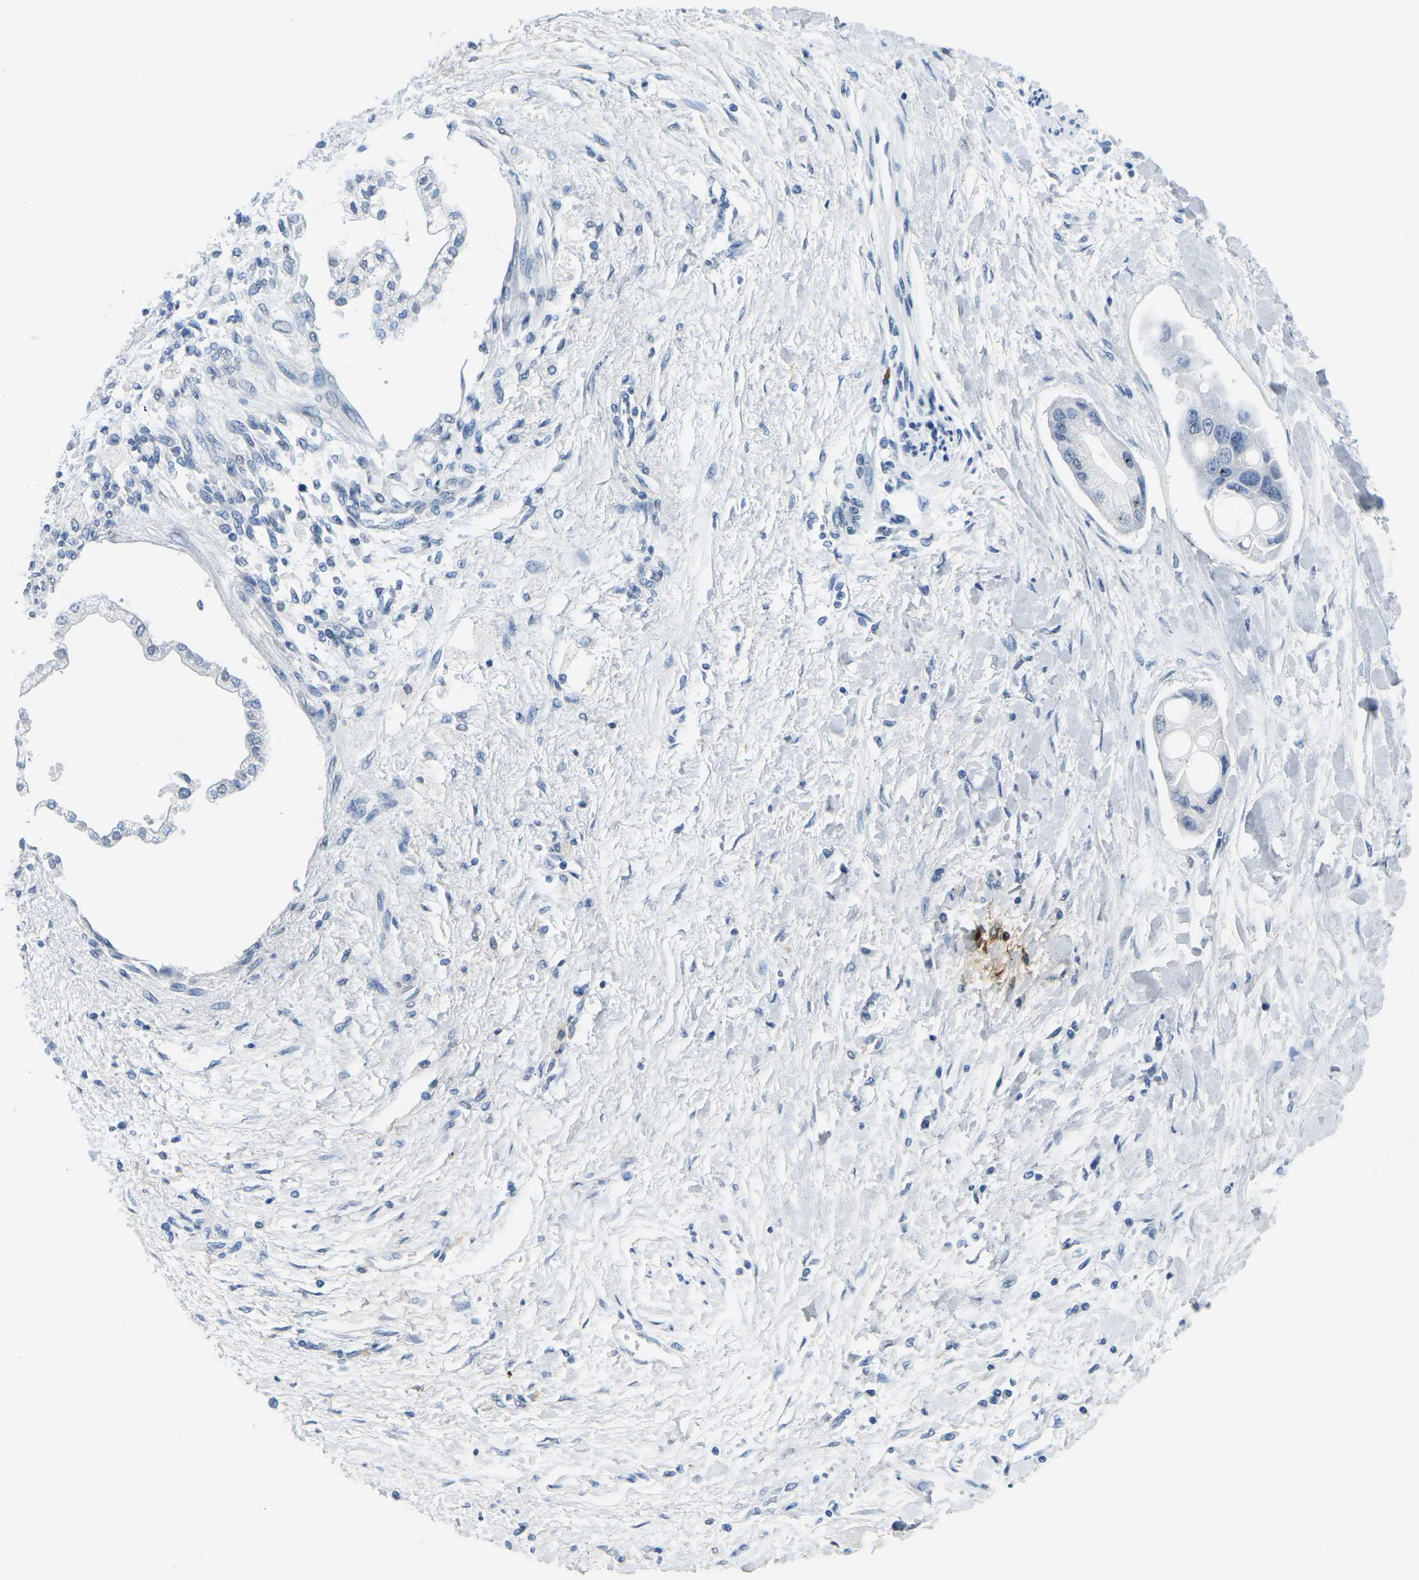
{"staining": {"intensity": "negative", "quantity": "none", "location": "none"}, "tissue": "liver cancer", "cell_type": "Tumor cells", "image_type": "cancer", "snomed": [{"axis": "morphology", "description": "Cholangiocarcinoma"}, {"axis": "topography", "description": "Liver"}], "caption": "The histopathology image reveals no staining of tumor cells in liver cancer (cholangiocarcinoma).", "gene": "CTAG1A", "patient": {"sex": "male", "age": 50}}